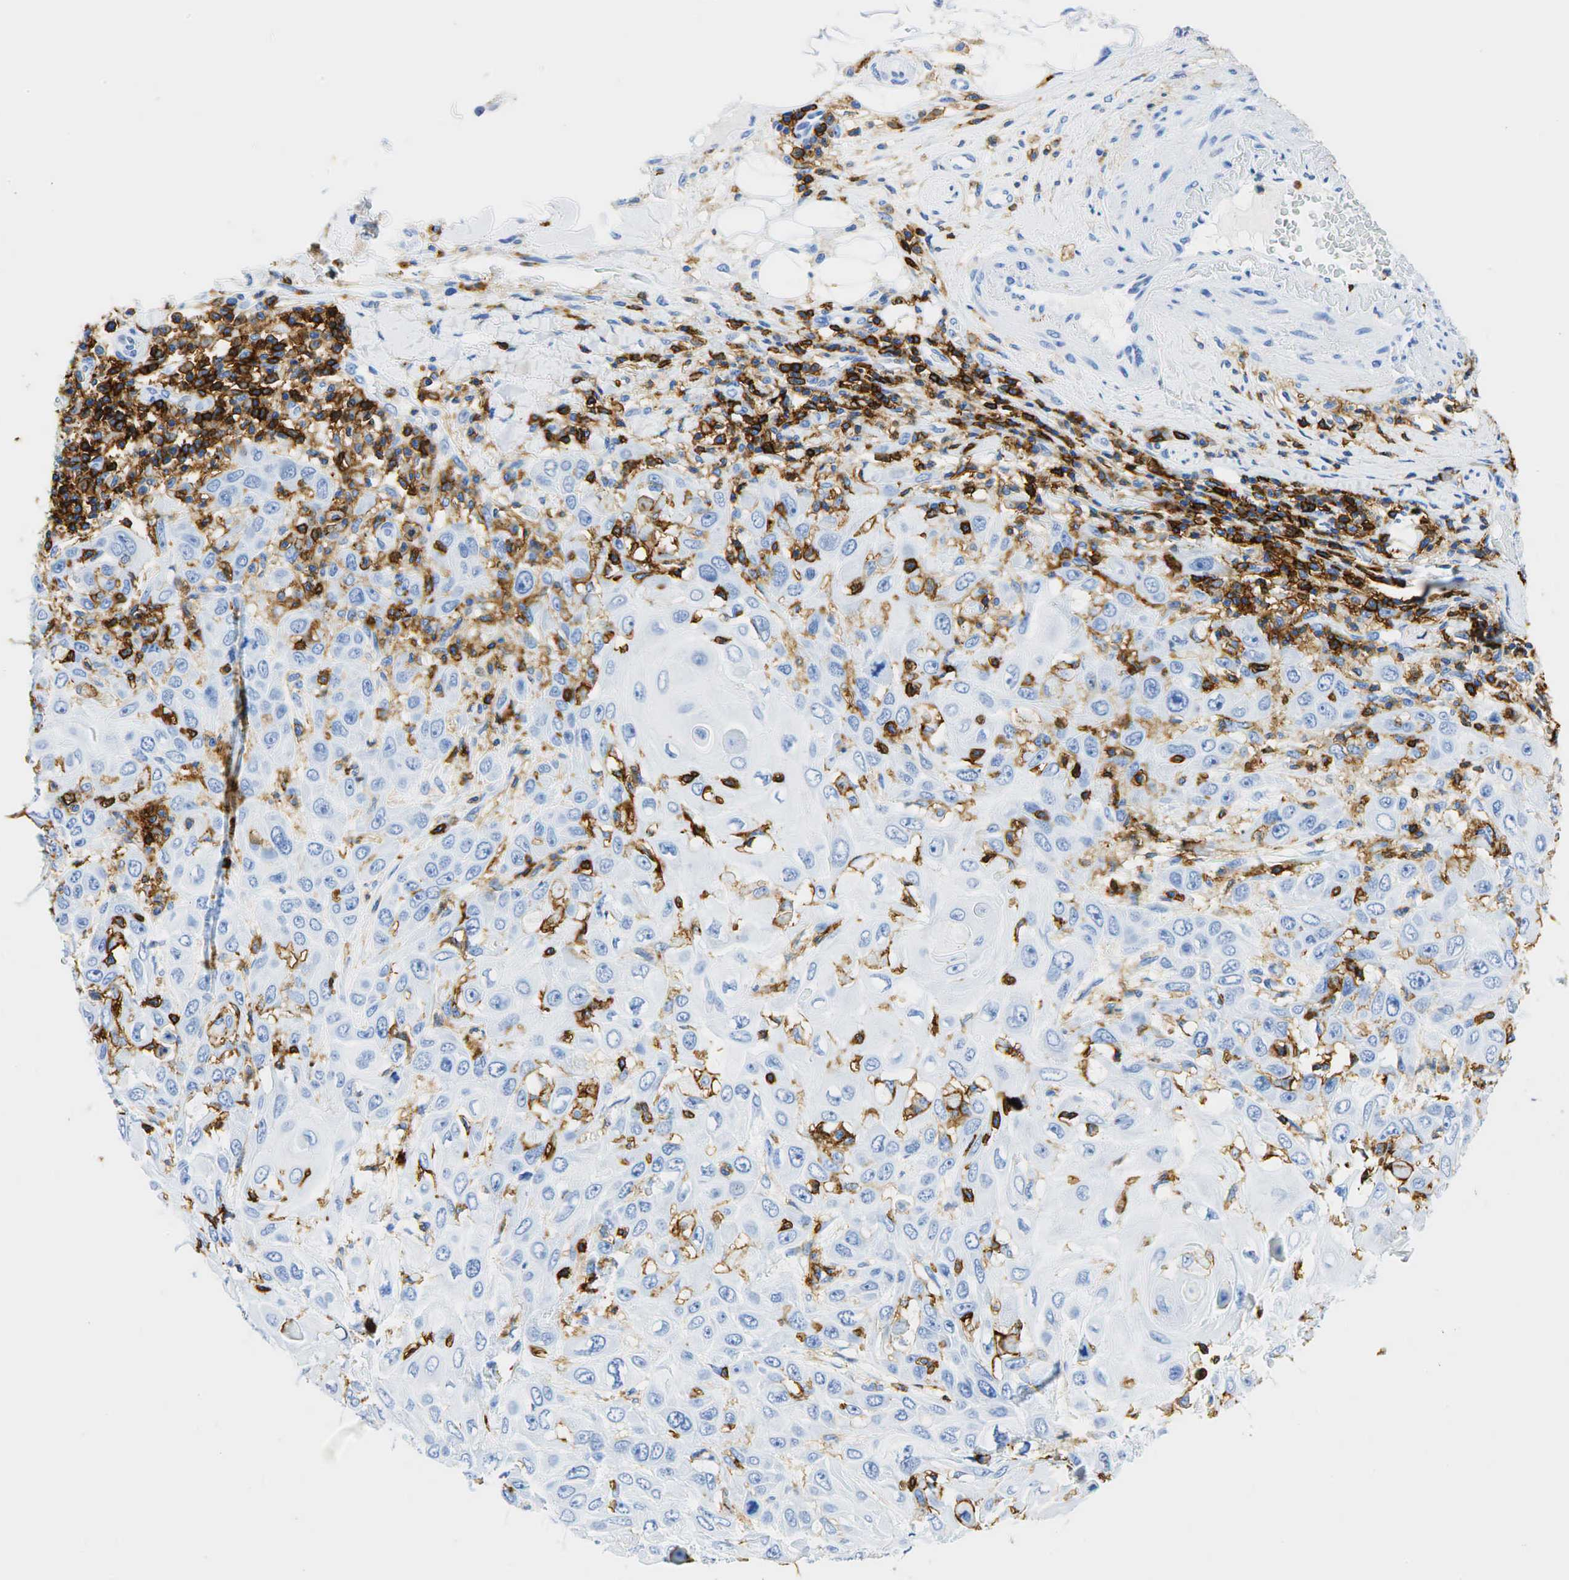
{"staining": {"intensity": "negative", "quantity": "none", "location": "none"}, "tissue": "skin cancer", "cell_type": "Tumor cells", "image_type": "cancer", "snomed": [{"axis": "morphology", "description": "Squamous cell carcinoma, NOS"}, {"axis": "topography", "description": "Skin"}], "caption": "Photomicrograph shows no protein positivity in tumor cells of skin cancer tissue.", "gene": "PTPRC", "patient": {"sex": "male", "age": 84}}